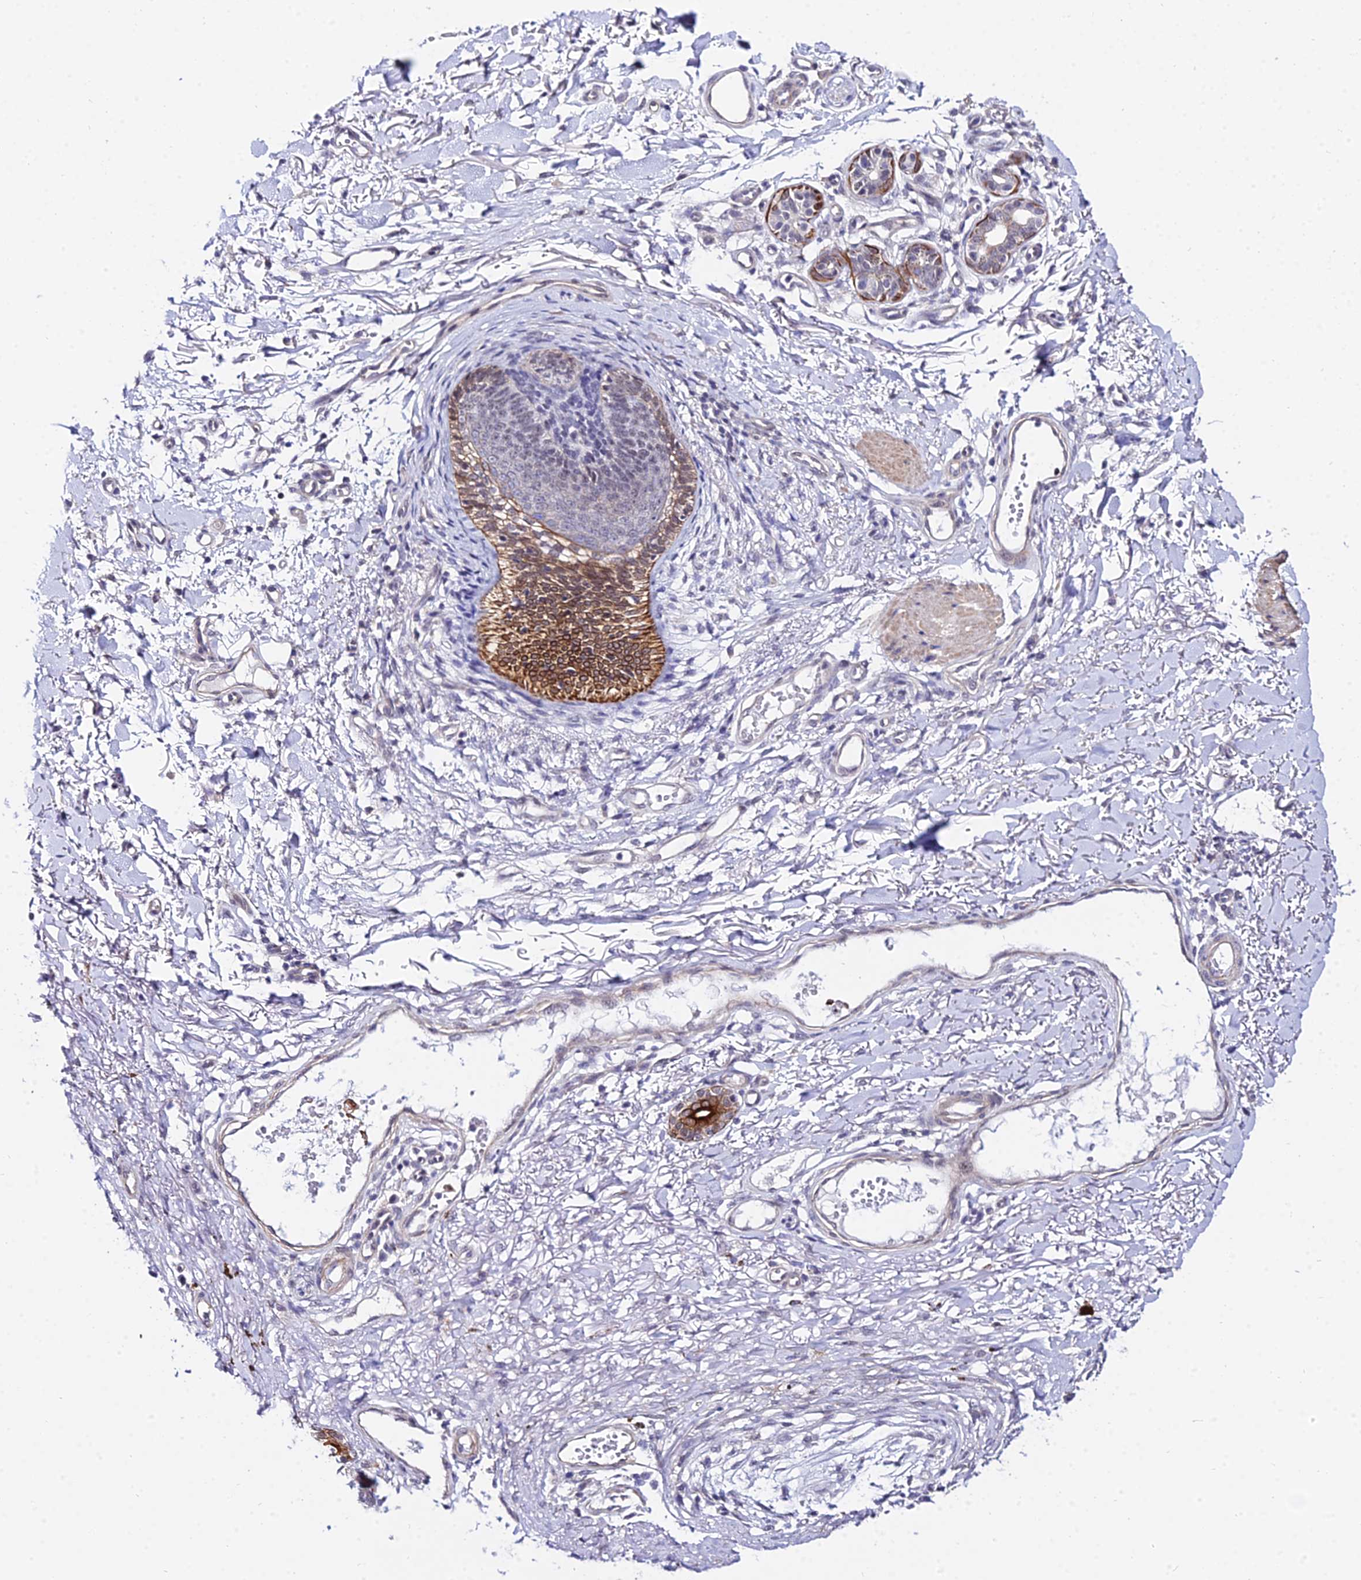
{"staining": {"intensity": "moderate", "quantity": "25%-75%", "location": "cytoplasmic/membranous"}, "tissue": "skin cancer", "cell_type": "Tumor cells", "image_type": "cancer", "snomed": [{"axis": "morphology", "description": "Basal cell carcinoma"}, {"axis": "topography", "description": "Skin"}], "caption": "Protein analysis of basal cell carcinoma (skin) tissue exhibits moderate cytoplasmic/membranous positivity in approximately 25%-75% of tumor cells.", "gene": "ZNF628", "patient": {"sex": "female", "age": 84}}